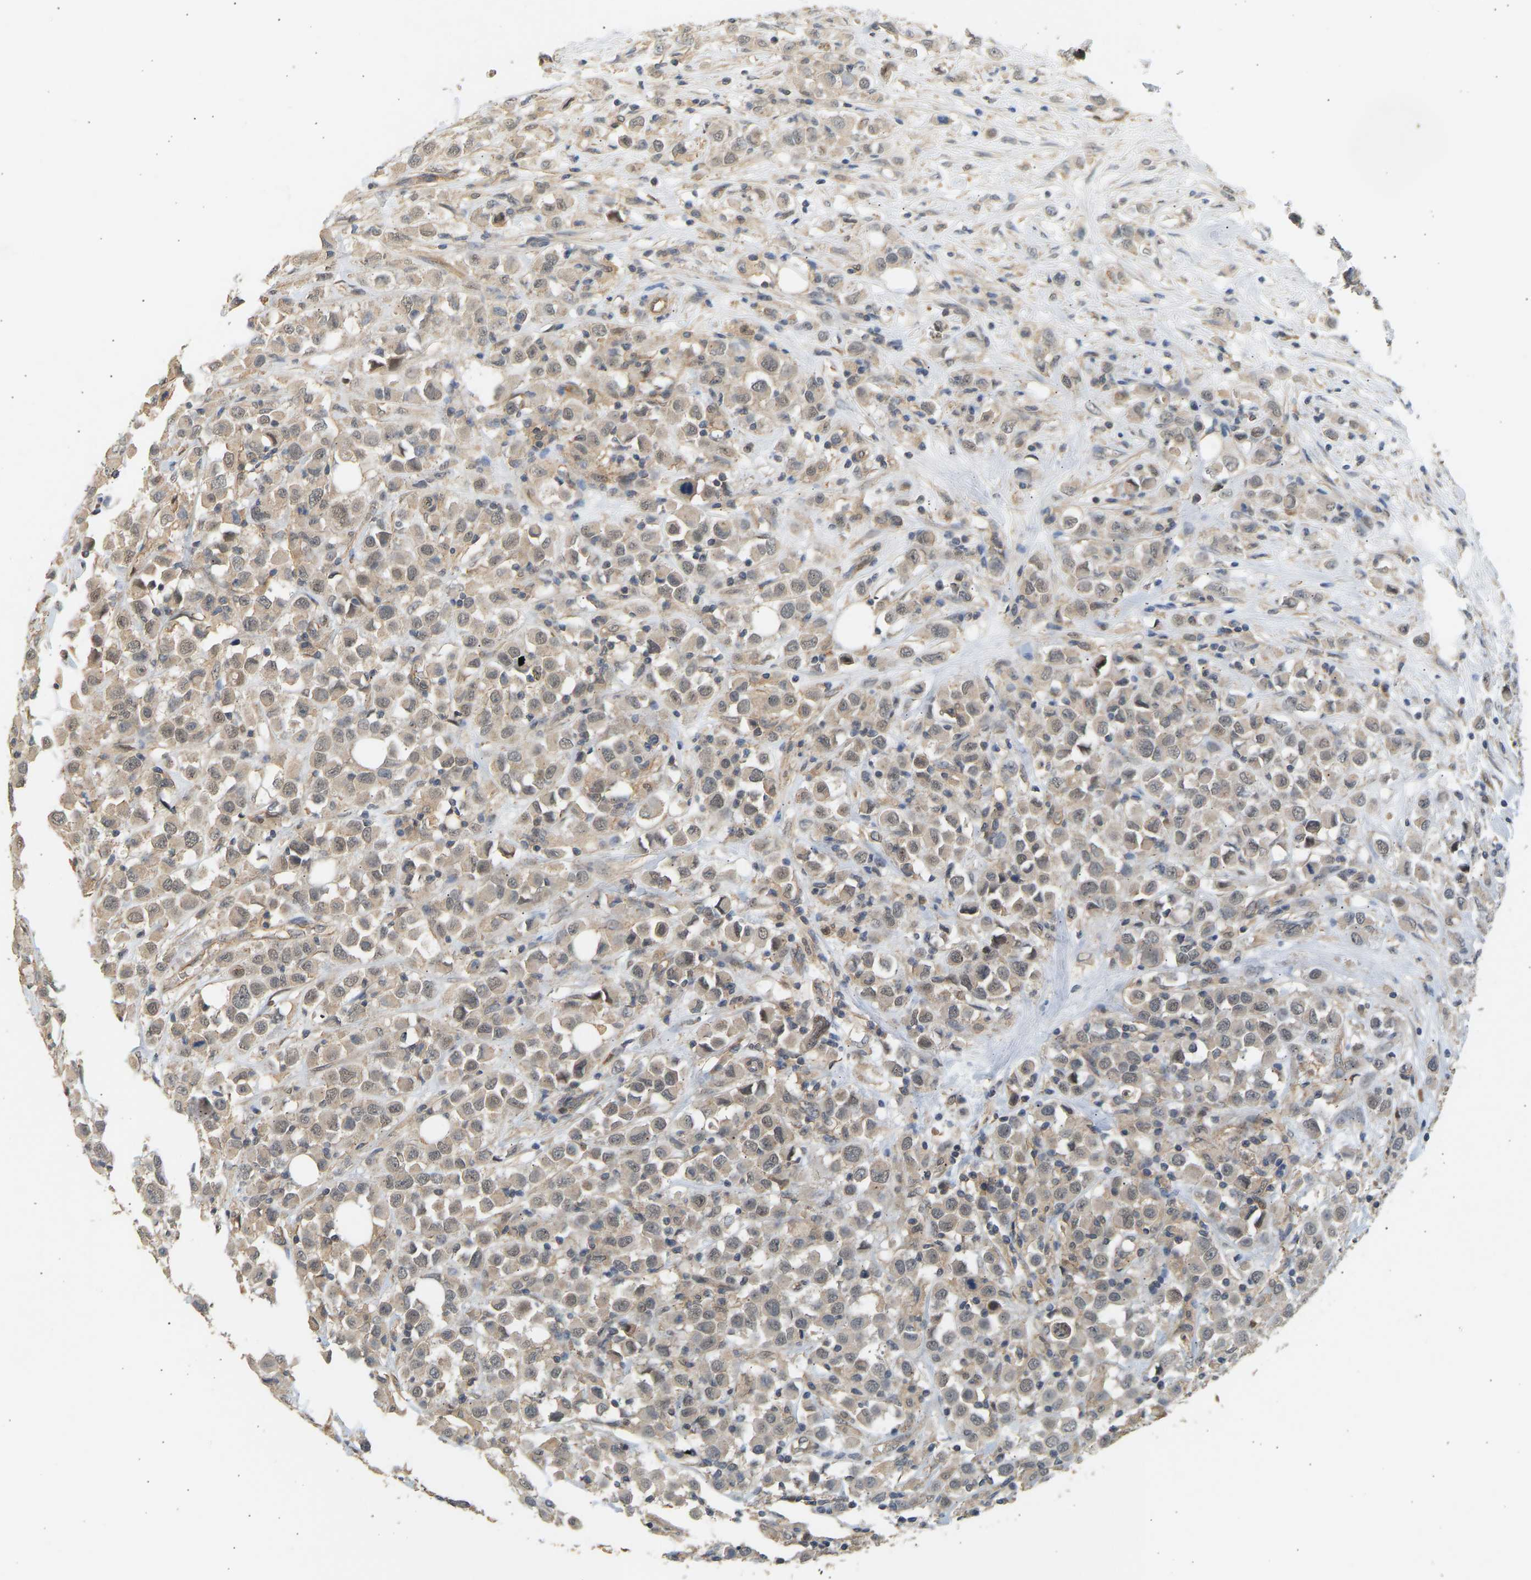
{"staining": {"intensity": "weak", "quantity": ">75%", "location": "cytoplasmic/membranous,nuclear"}, "tissue": "breast cancer", "cell_type": "Tumor cells", "image_type": "cancer", "snomed": [{"axis": "morphology", "description": "Duct carcinoma"}, {"axis": "topography", "description": "Breast"}], "caption": "Breast intraductal carcinoma was stained to show a protein in brown. There is low levels of weak cytoplasmic/membranous and nuclear staining in approximately >75% of tumor cells.", "gene": "RGL1", "patient": {"sex": "female", "age": 61}}